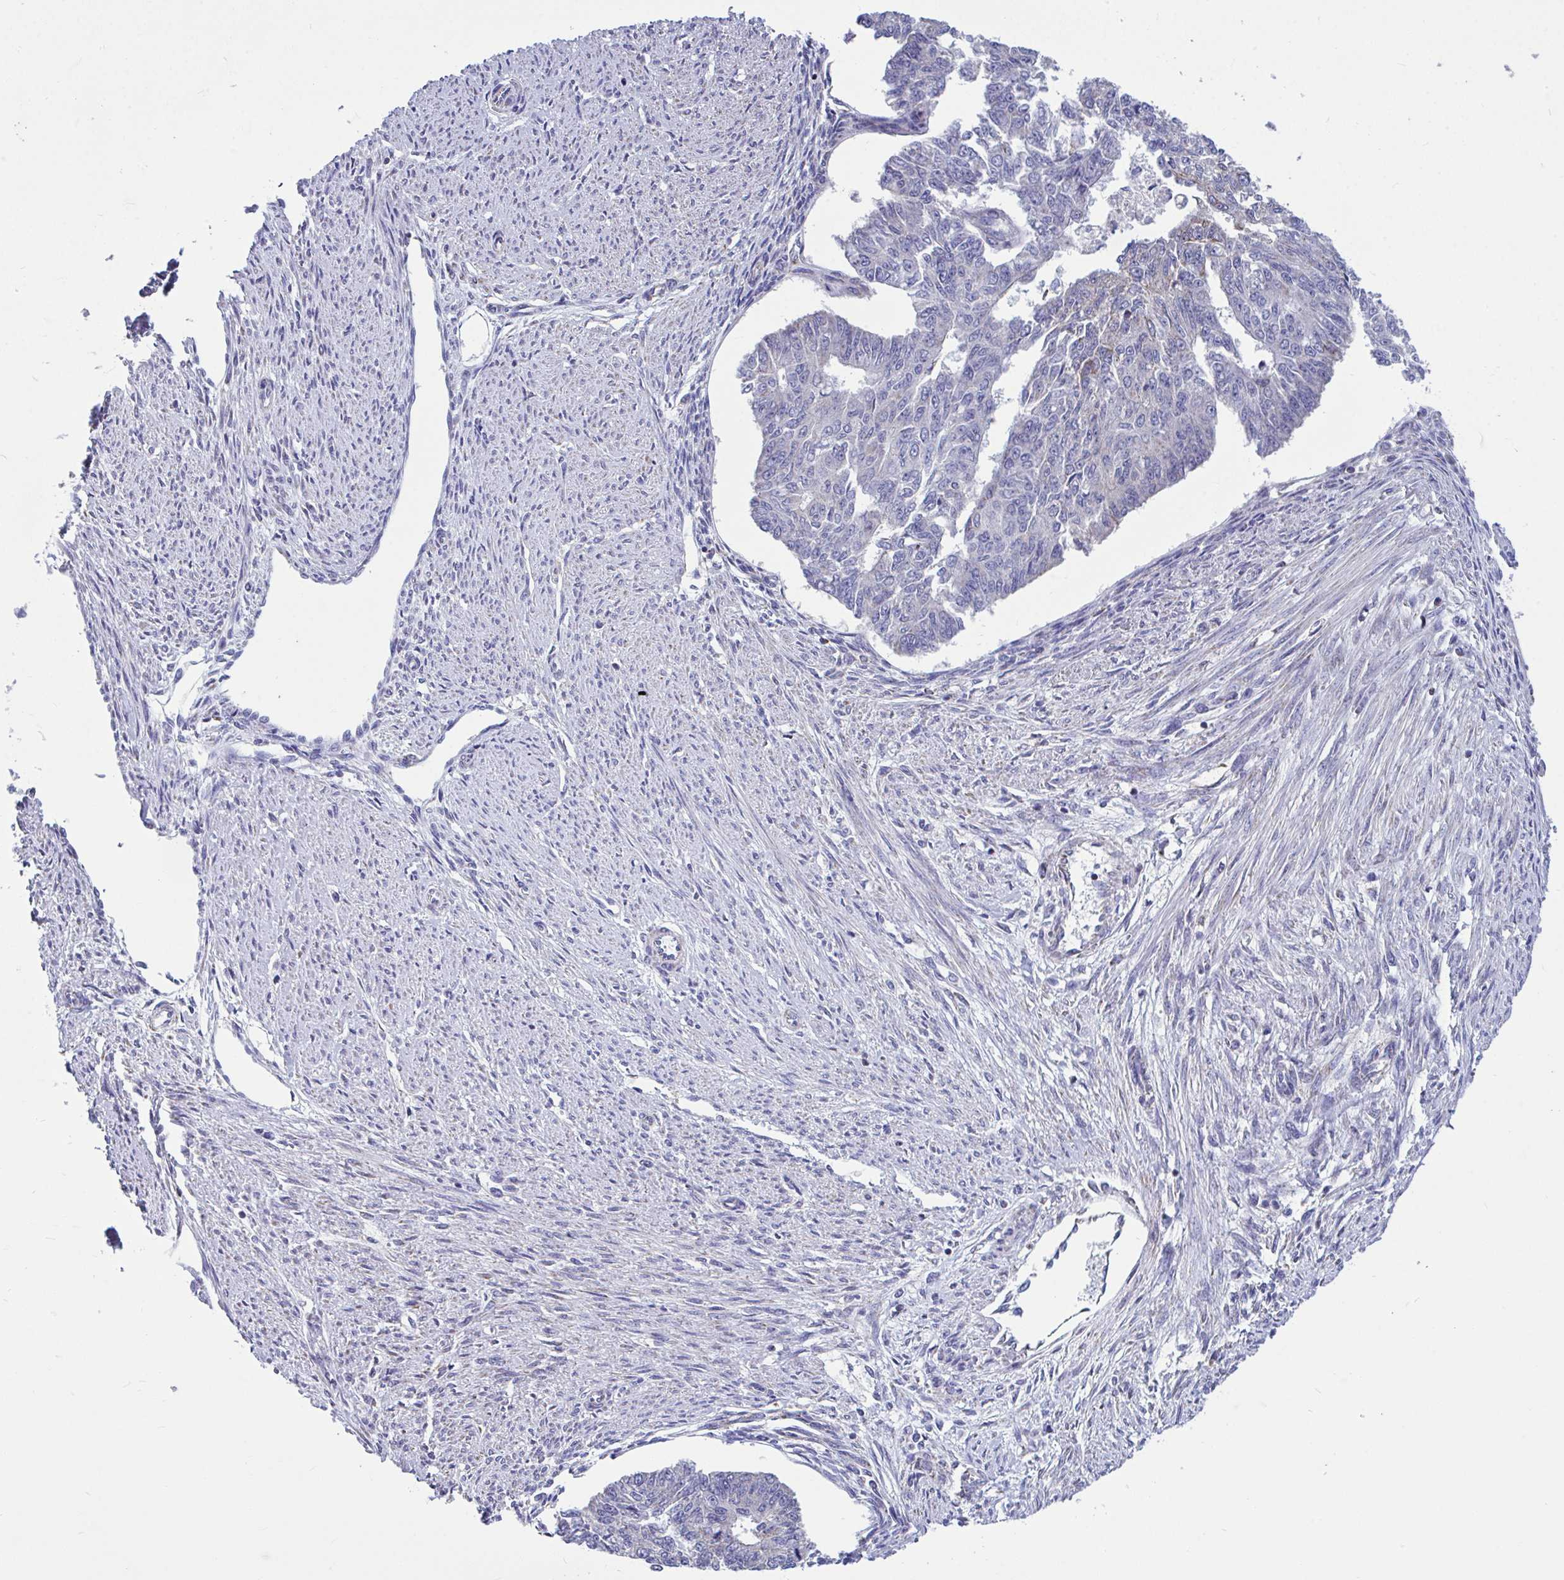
{"staining": {"intensity": "negative", "quantity": "none", "location": "none"}, "tissue": "endometrial cancer", "cell_type": "Tumor cells", "image_type": "cancer", "snomed": [{"axis": "morphology", "description": "Adenocarcinoma, NOS"}, {"axis": "topography", "description": "Endometrium"}], "caption": "A high-resolution photomicrograph shows IHC staining of endometrial adenocarcinoma, which exhibits no significant positivity in tumor cells.", "gene": "OR13A1", "patient": {"sex": "female", "age": 32}}